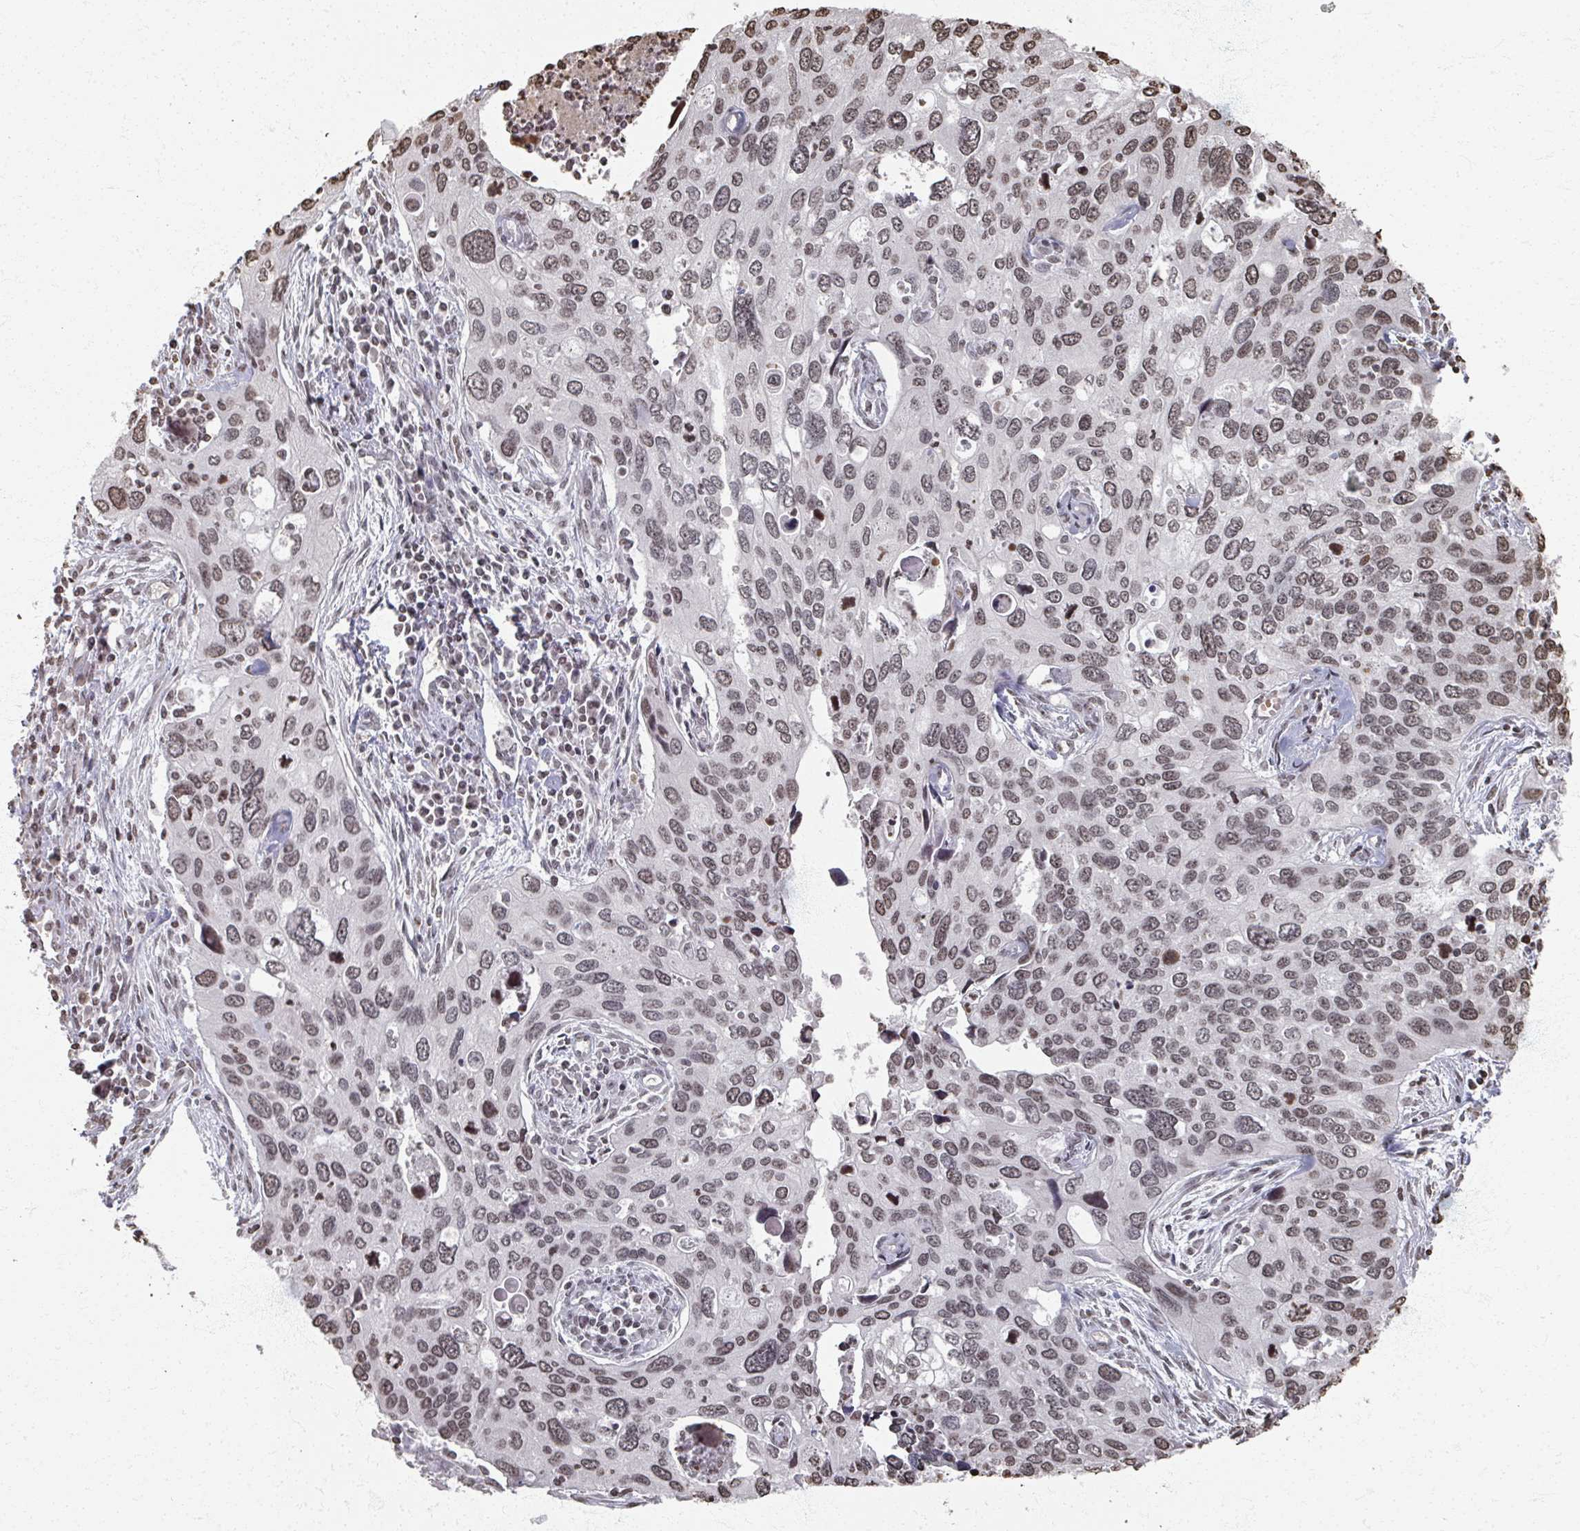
{"staining": {"intensity": "moderate", "quantity": ">75%", "location": "nuclear"}, "tissue": "cervical cancer", "cell_type": "Tumor cells", "image_type": "cancer", "snomed": [{"axis": "morphology", "description": "Squamous cell carcinoma, NOS"}, {"axis": "topography", "description": "Cervix"}], "caption": "This photomicrograph exhibits IHC staining of human cervical cancer (squamous cell carcinoma), with medium moderate nuclear expression in about >75% of tumor cells.", "gene": "DCUN1D5", "patient": {"sex": "female", "age": 55}}